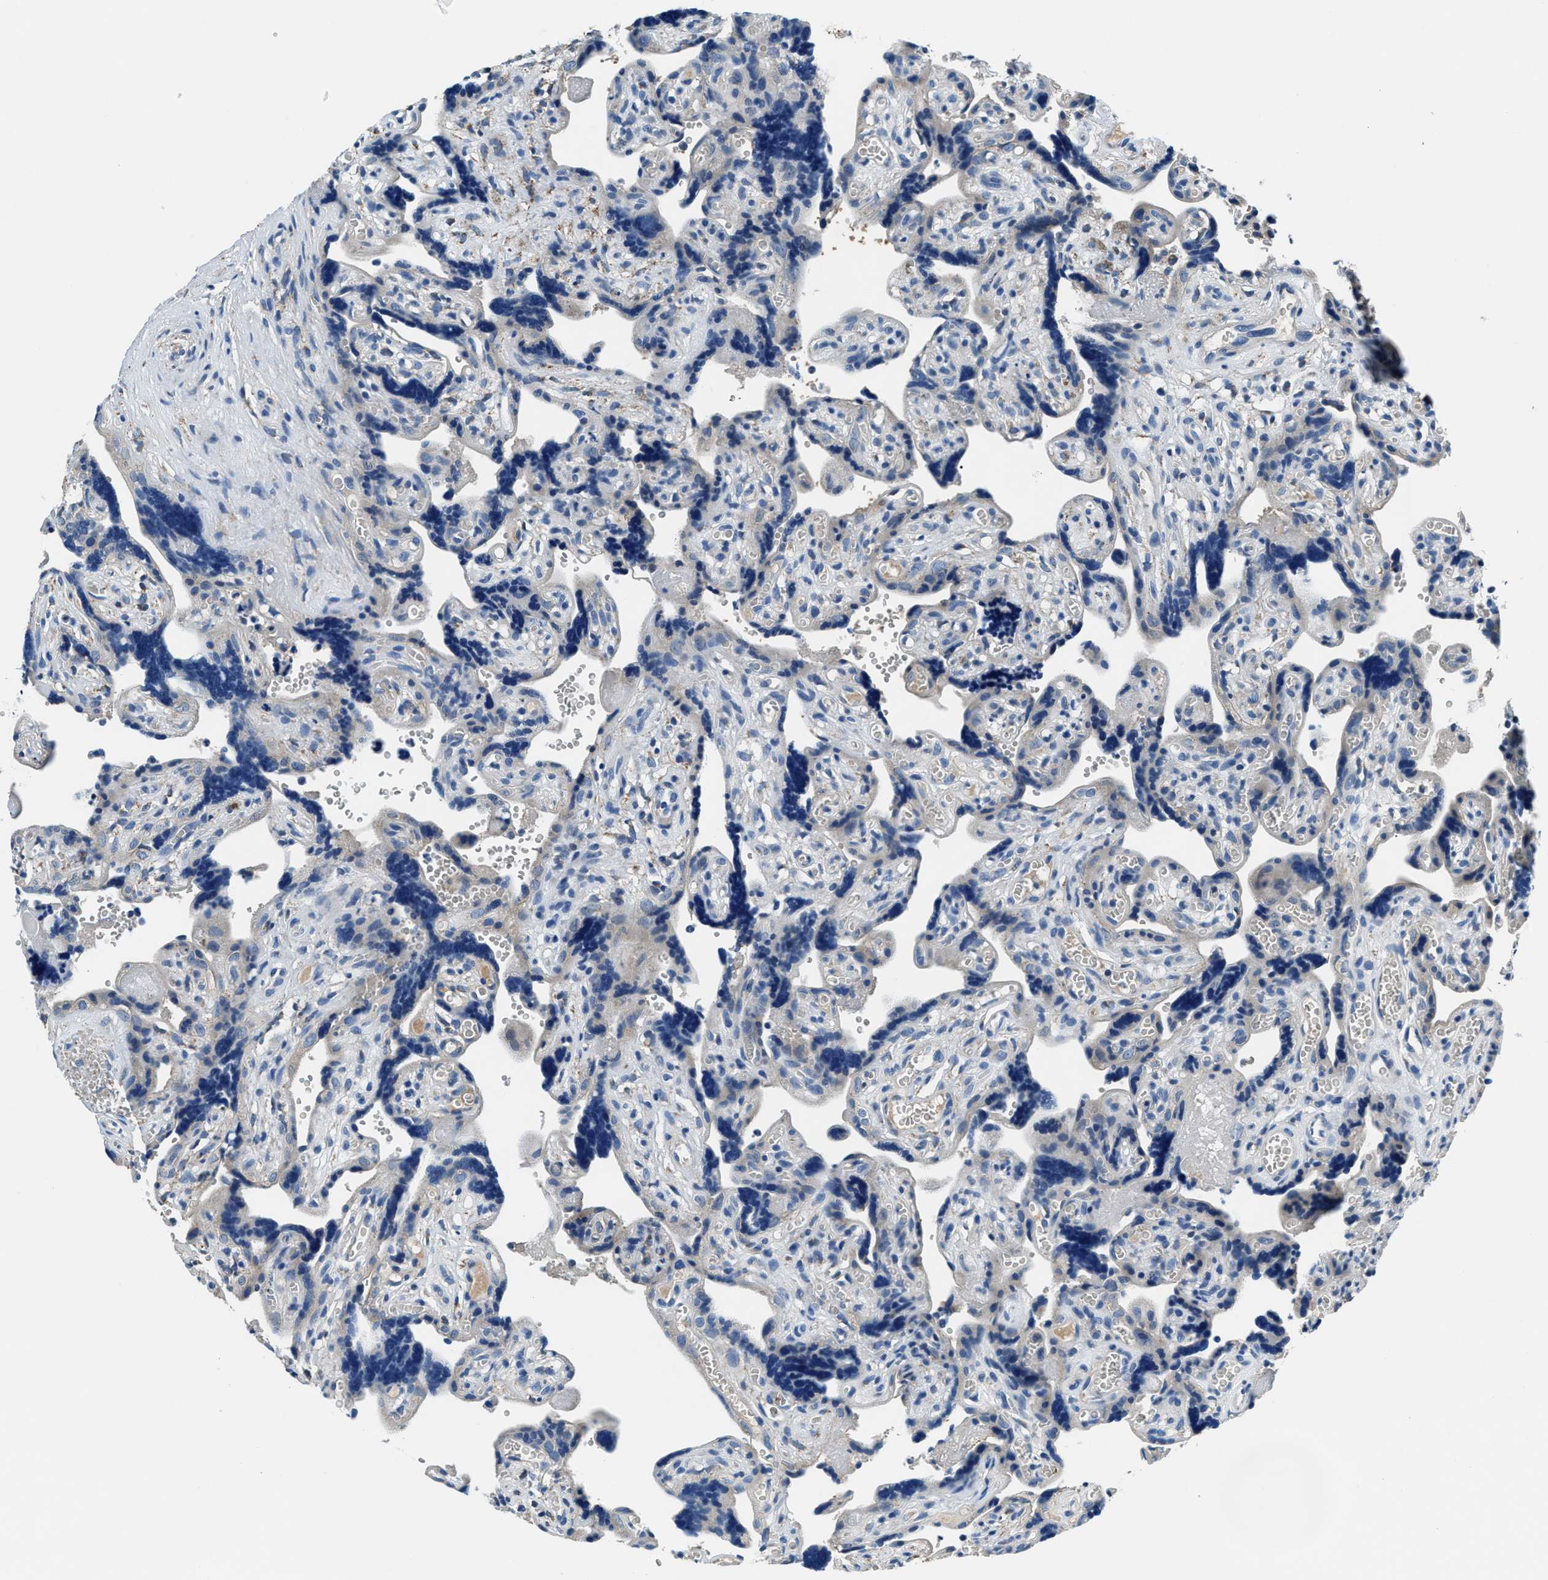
{"staining": {"intensity": "weak", "quantity": ">75%", "location": "cytoplasmic/membranous"}, "tissue": "placenta", "cell_type": "Decidual cells", "image_type": "normal", "snomed": [{"axis": "morphology", "description": "Normal tissue, NOS"}, {"axis": "topography", "description": "Placenta"}], "caption": "Immunohistochemical staining of unremarkable human placenta exhibits weak cytoplasmic/membranous protein staining in approximately >75% of decidual cells. The protein of interest is stained brown, and the nuclei are stained in blue (DAB (3,3'-diaminobenzidine) IHC with brightfield microscopy, high magnification).", "gene": "PRTFDC1", "patient": {"sex": "female", "age": 30}}